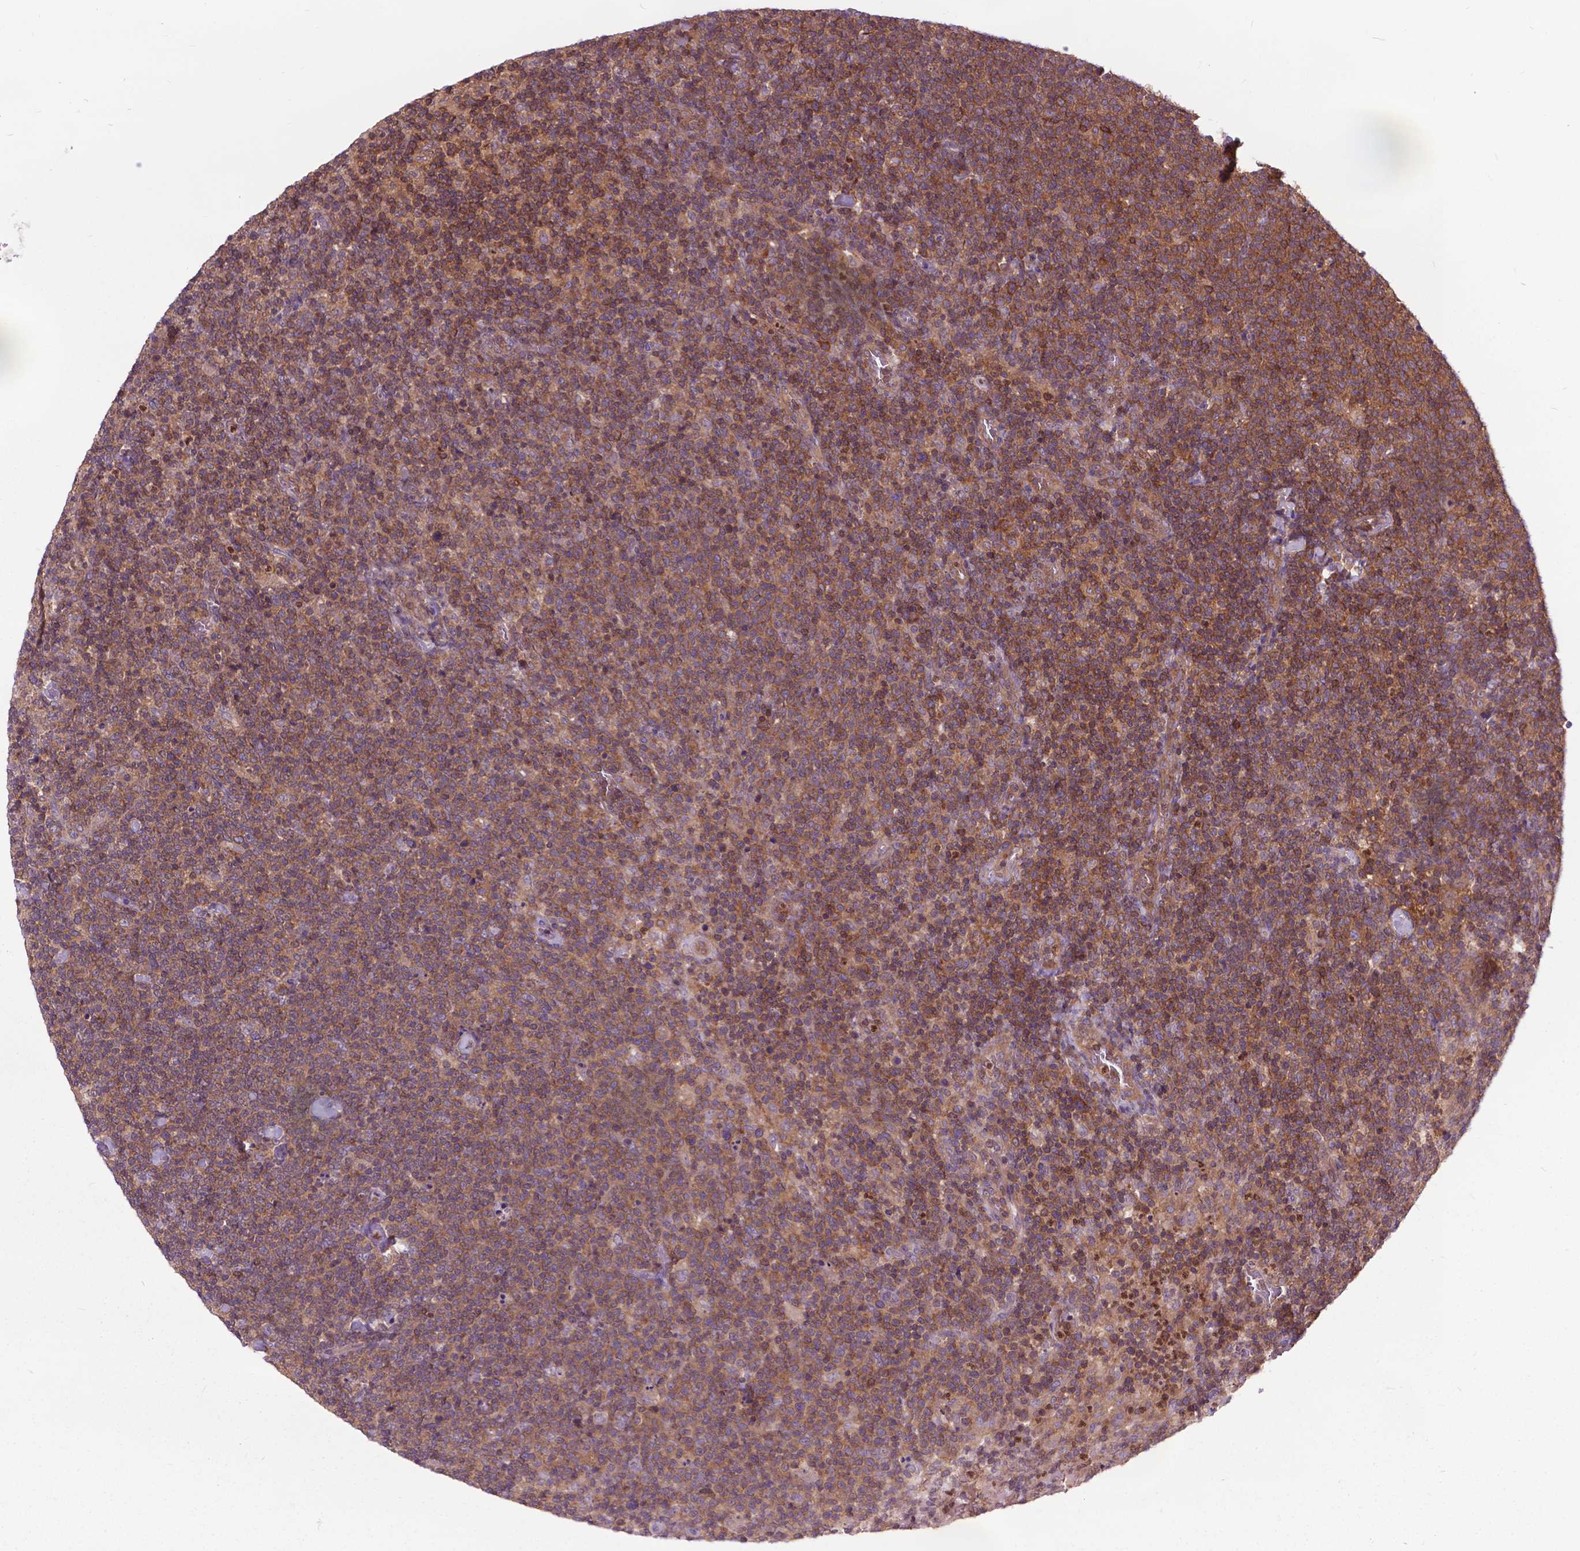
{"staining": {"intensity": "moderate", "quantity": ">75%", "location": "cytoplasmic/membranous"}, "tissue": "lymphoma", "cell_type": "Tumor cells", "image_type": "cancer", "snomed": [{"axis": "morphology", "description": "Malignant lymphoma, non-Hodgkin's type, High grade"}, {"axis": "topography", "description": "Lymph node"}], "caption": "An immunohistochemistry (IHC) photomicrograph of tumor tissue is shown. Protein staining in brown shows moderate cytoplasmic/membranous positivity in lymphoma within tumor cells.", "gene": "ARAF", "patient": {"sex": "male", "age": 61}}